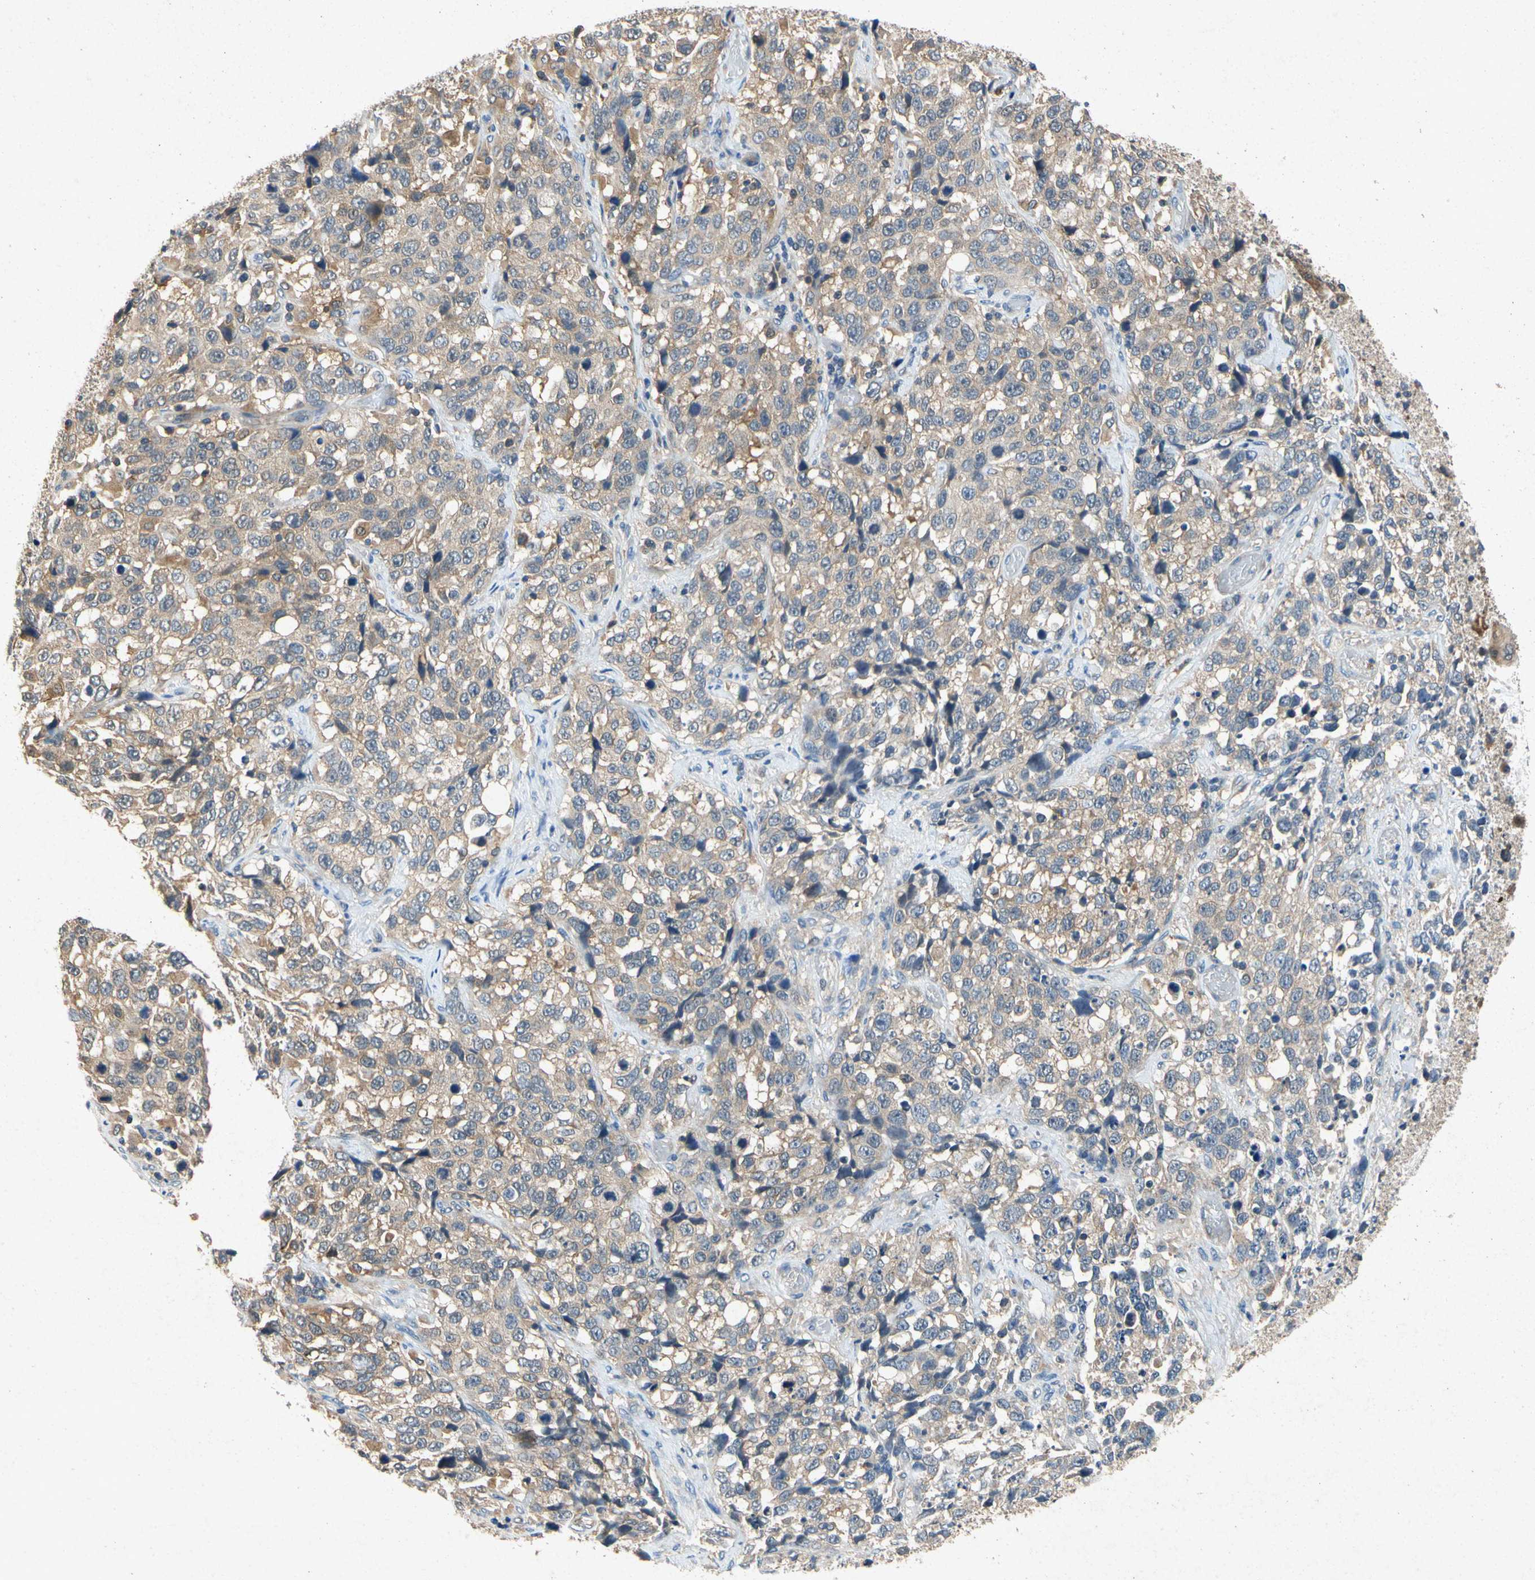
{"staining": {"intensity": "weak", "quantity": ">75%", "location": "cytoplasmic/membranous"}, "tissue": "stomach cancer", "cell_type": "Tumor cells", "image_type": "cancer", "snomed": [{"axis": "morphology", "description": "Normal tissue, NOS"}, {"axis": "morphology", "description": "Adenocarcinoma, NOS"}, {"axis": "topography", "description": "Stomach"}], "caption": "There is low levels of weak cytoplasmic/membranous expression in tumor cells of adenocarcinoma (stomach), as demonstrated by immunohistochemical staining (brown color).", "gene": "RPS6KA1", "patient": {"sex": "male", "age": 48}}